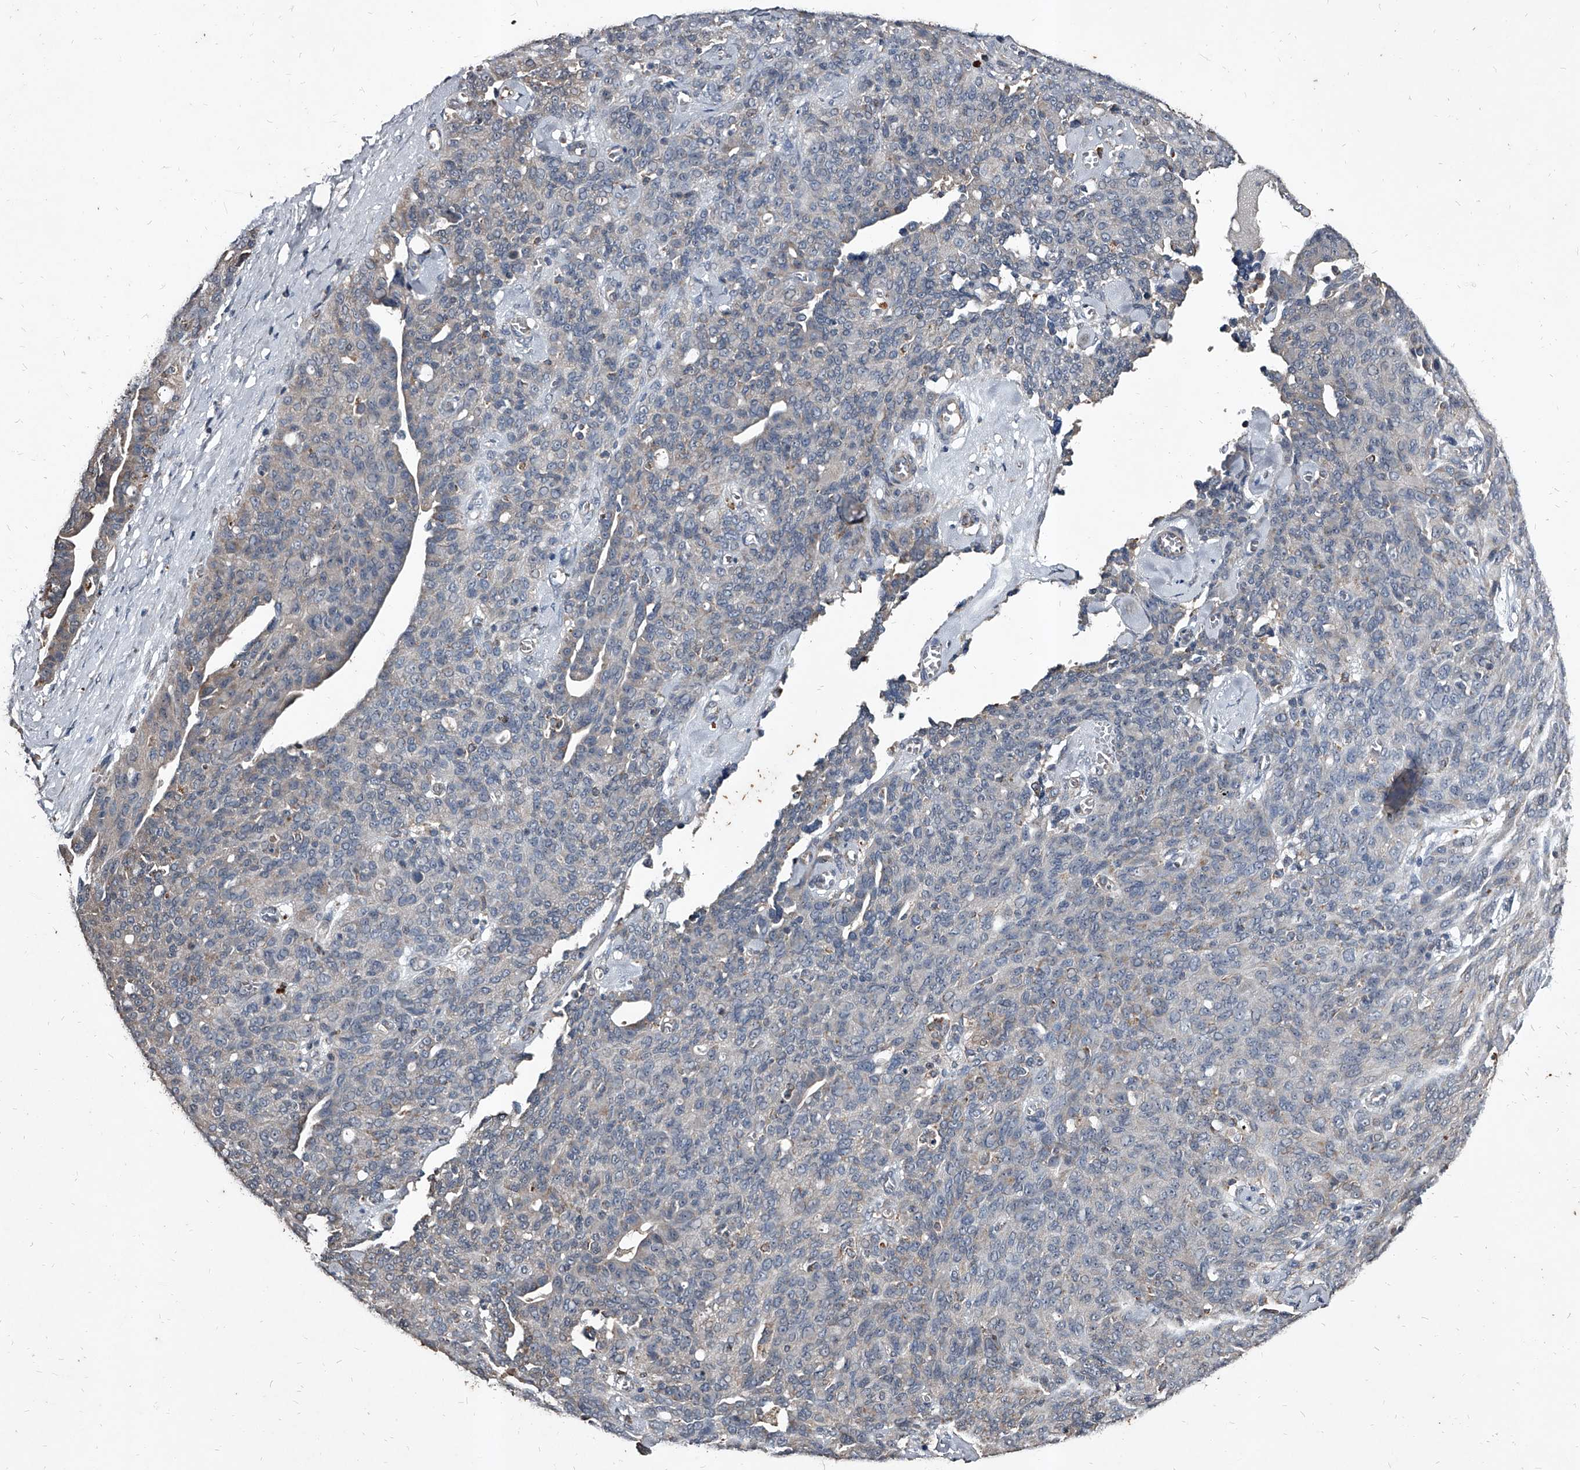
{"staining": {"intensity": "negative", "quantity": "none", "location": "none"}, "tissue": "ovarian cancer", "cell_type": "Tumor cells", "image_type": "cancer", "snomed": [{"axis": "morphology", "description": "Carcinoma, endometroid"}, {"axis": "topography", "description": "Ovary"}], "caption": "Tumor cells show no significant protein expression in ovarian endometroid carcinoma.", "gene": "GPR183", "patient": {"sex": "female", "age": 60}}